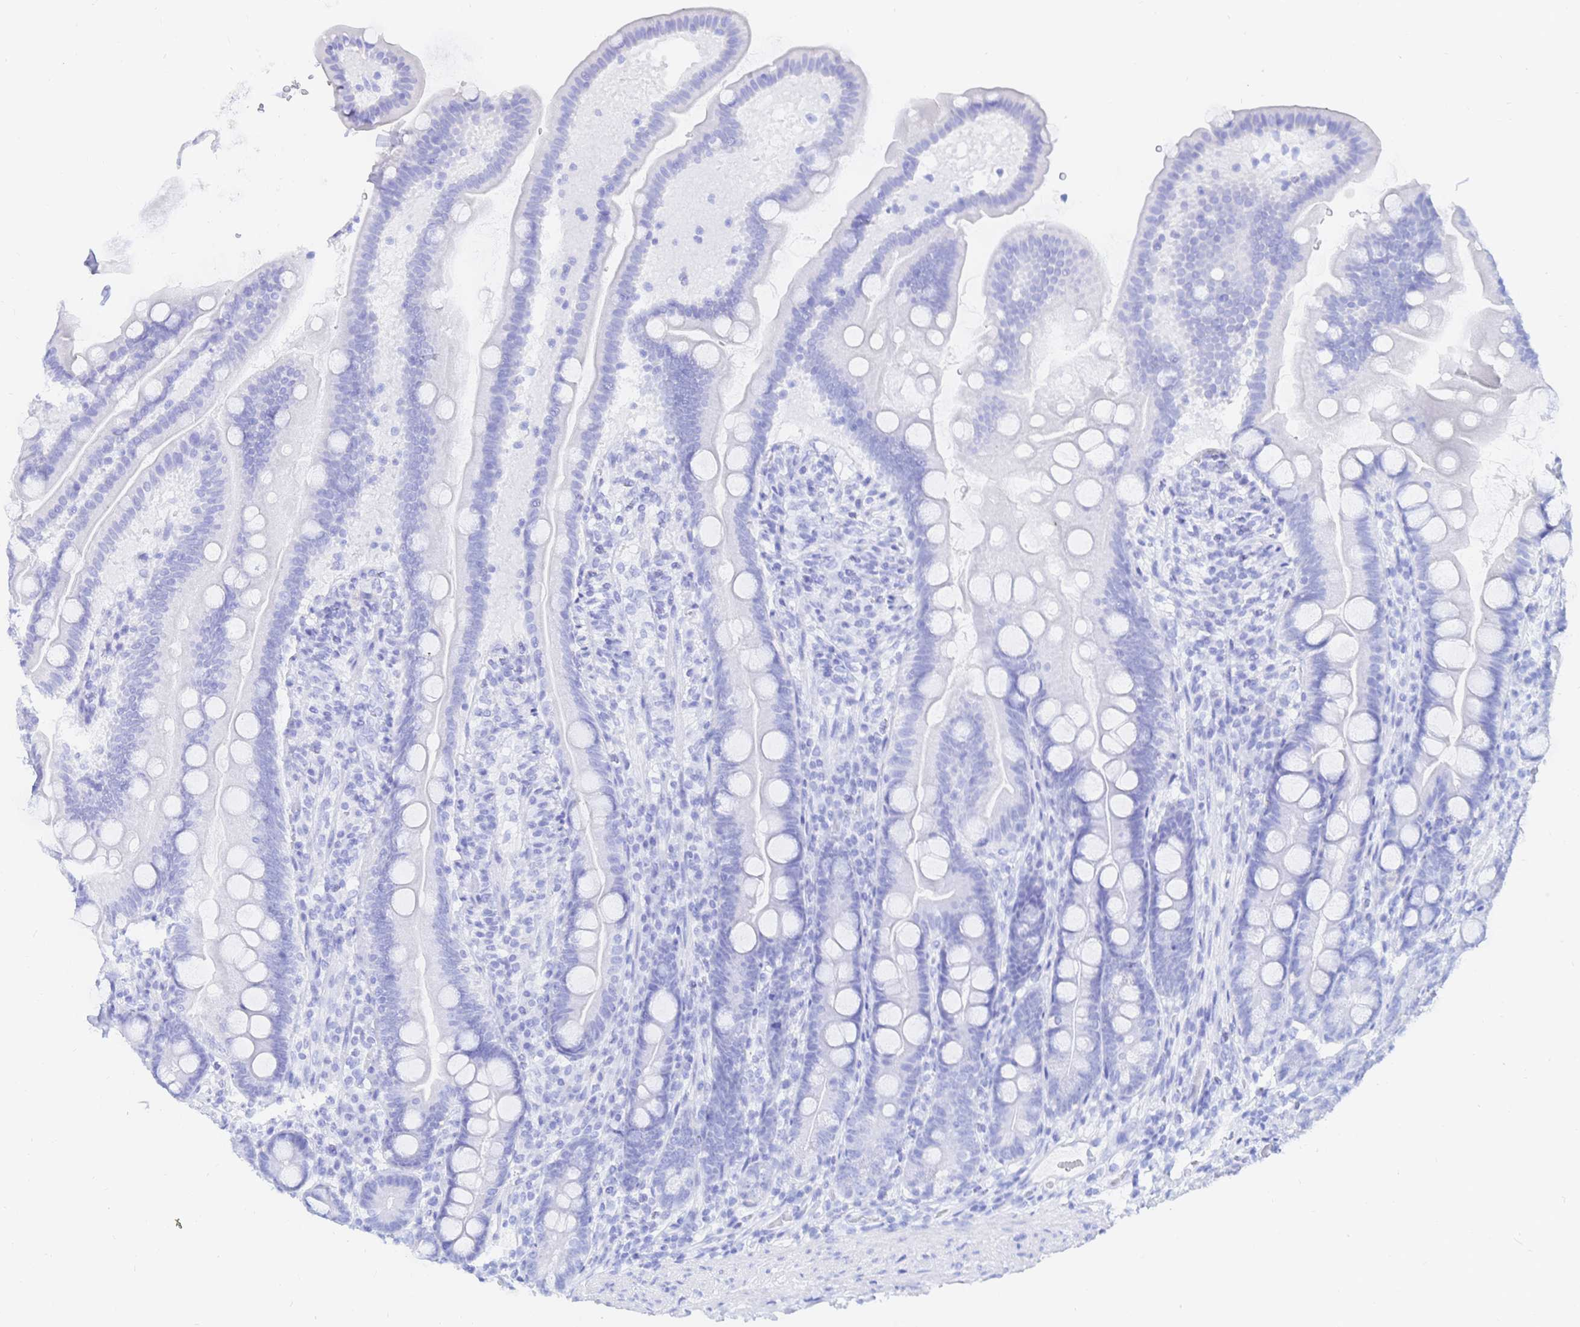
{"staining": {"intensity": "negative", "quantity": "none", "location": "none"}, "tissue": "duodenum", "cell_type": "Glandular cells", "image_type": "normal", "snomed": [{"axis": "morphology", "description": "Normal tissue, NOS"}, {"axis": "topography", "description": "Duodenum"}], "caption": "High power microscopy photomicrograph of an immunohistochemistry (IHC) photomicrograph of benign duodenum, revealing no significant positivity in glandular cells.", "gene": "UMOD", "patient": {"sex": "female", "age": 67}}